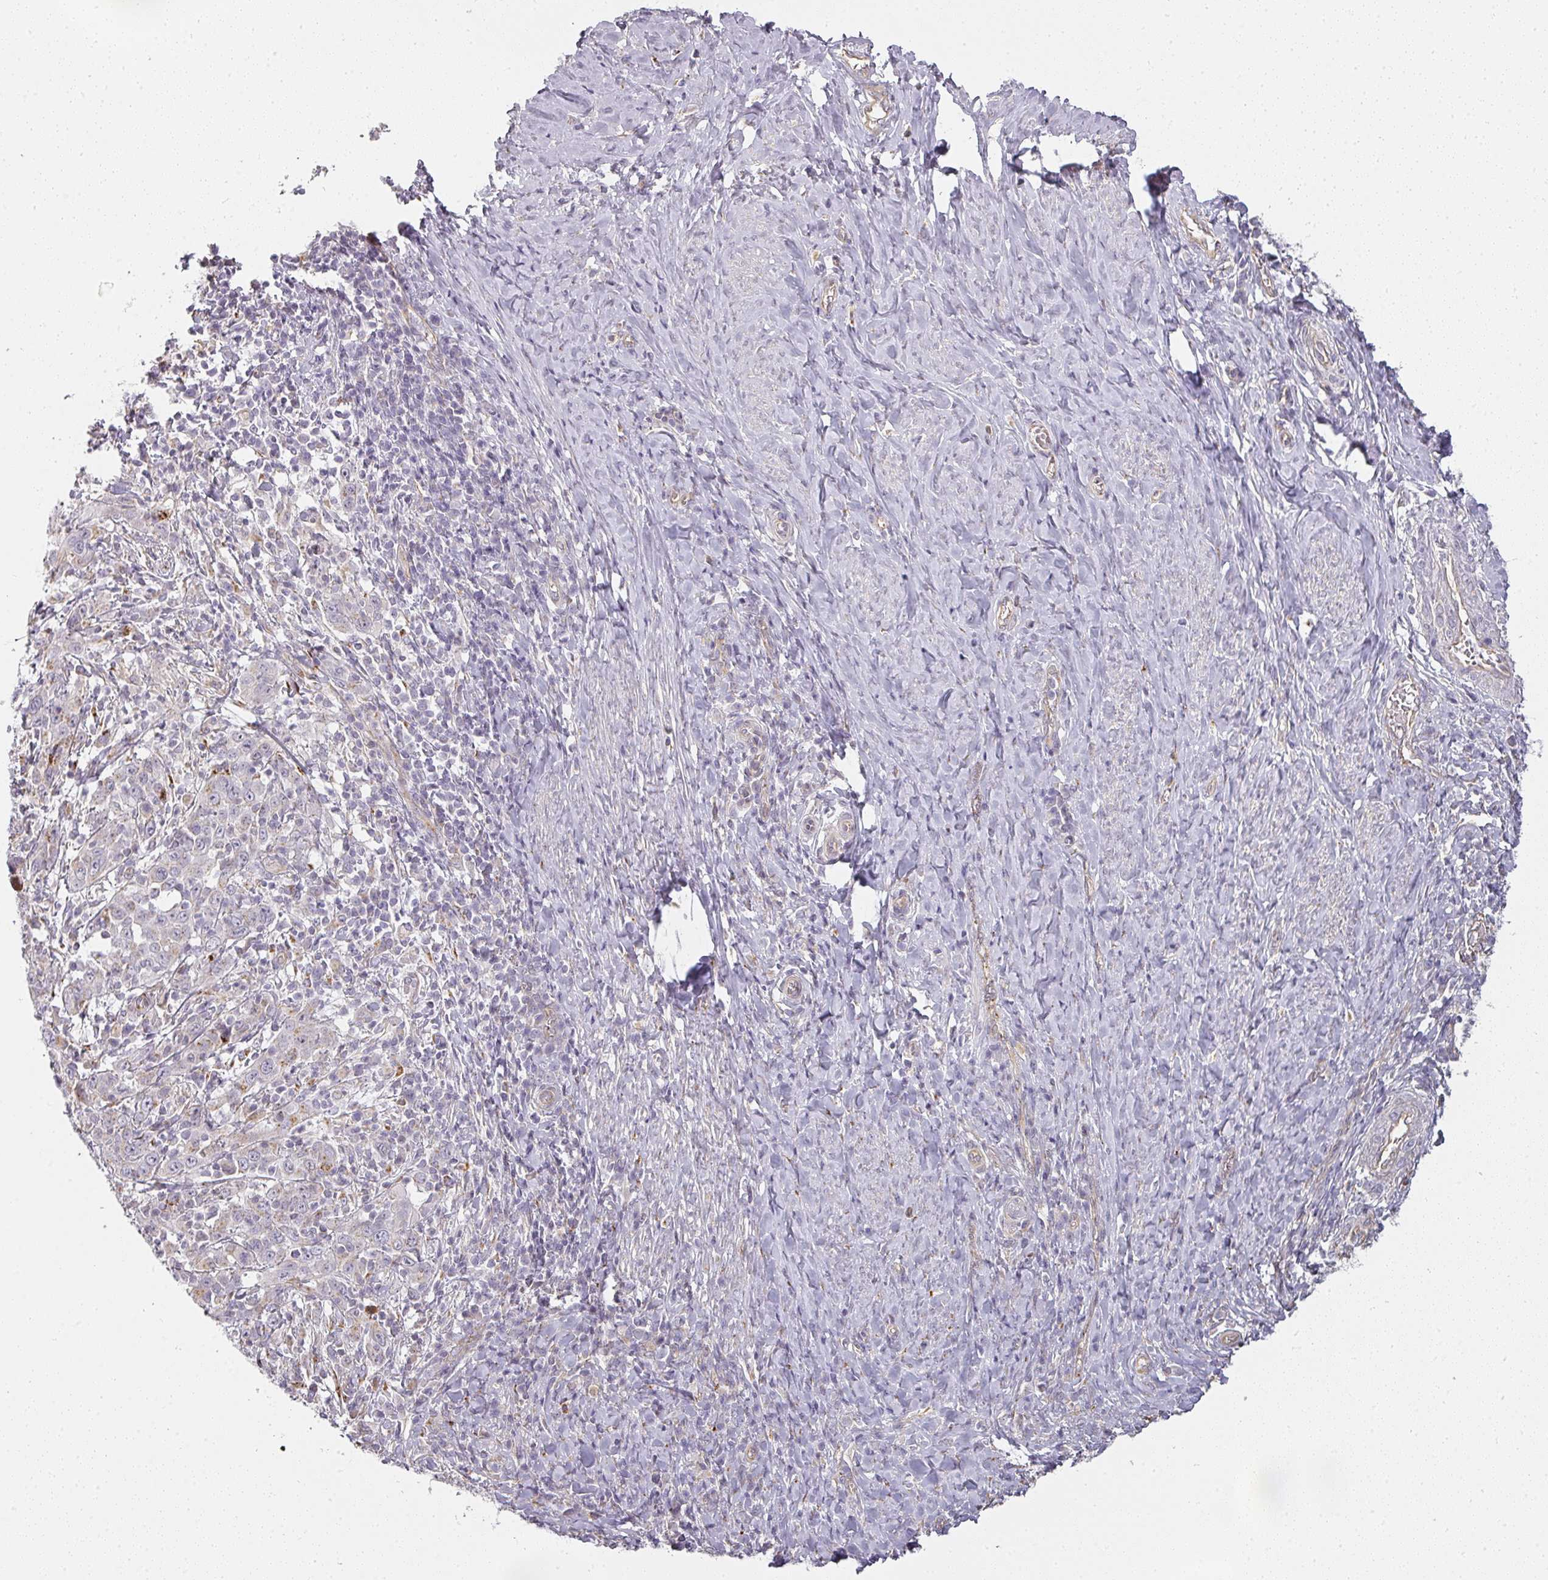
{"staining": {"intensity": "negative", "quantity": "none", "location": "none"}, "tissue": "cervical cancer", "cell_type": "Tumor cells", "image_type": "cancer", "snomed": [{"axis": "morphology", "description": "Squamous cell carcinoma, NOS"}, {"axis": "topography", "description": "Cervix"}], "caption": "A histopathology image of human squamous cell carcinoma (cervical) is negative for staining in tumor cells.", "gene": "ATP8B2", "patient": {"sex": "female", "age": 46}}